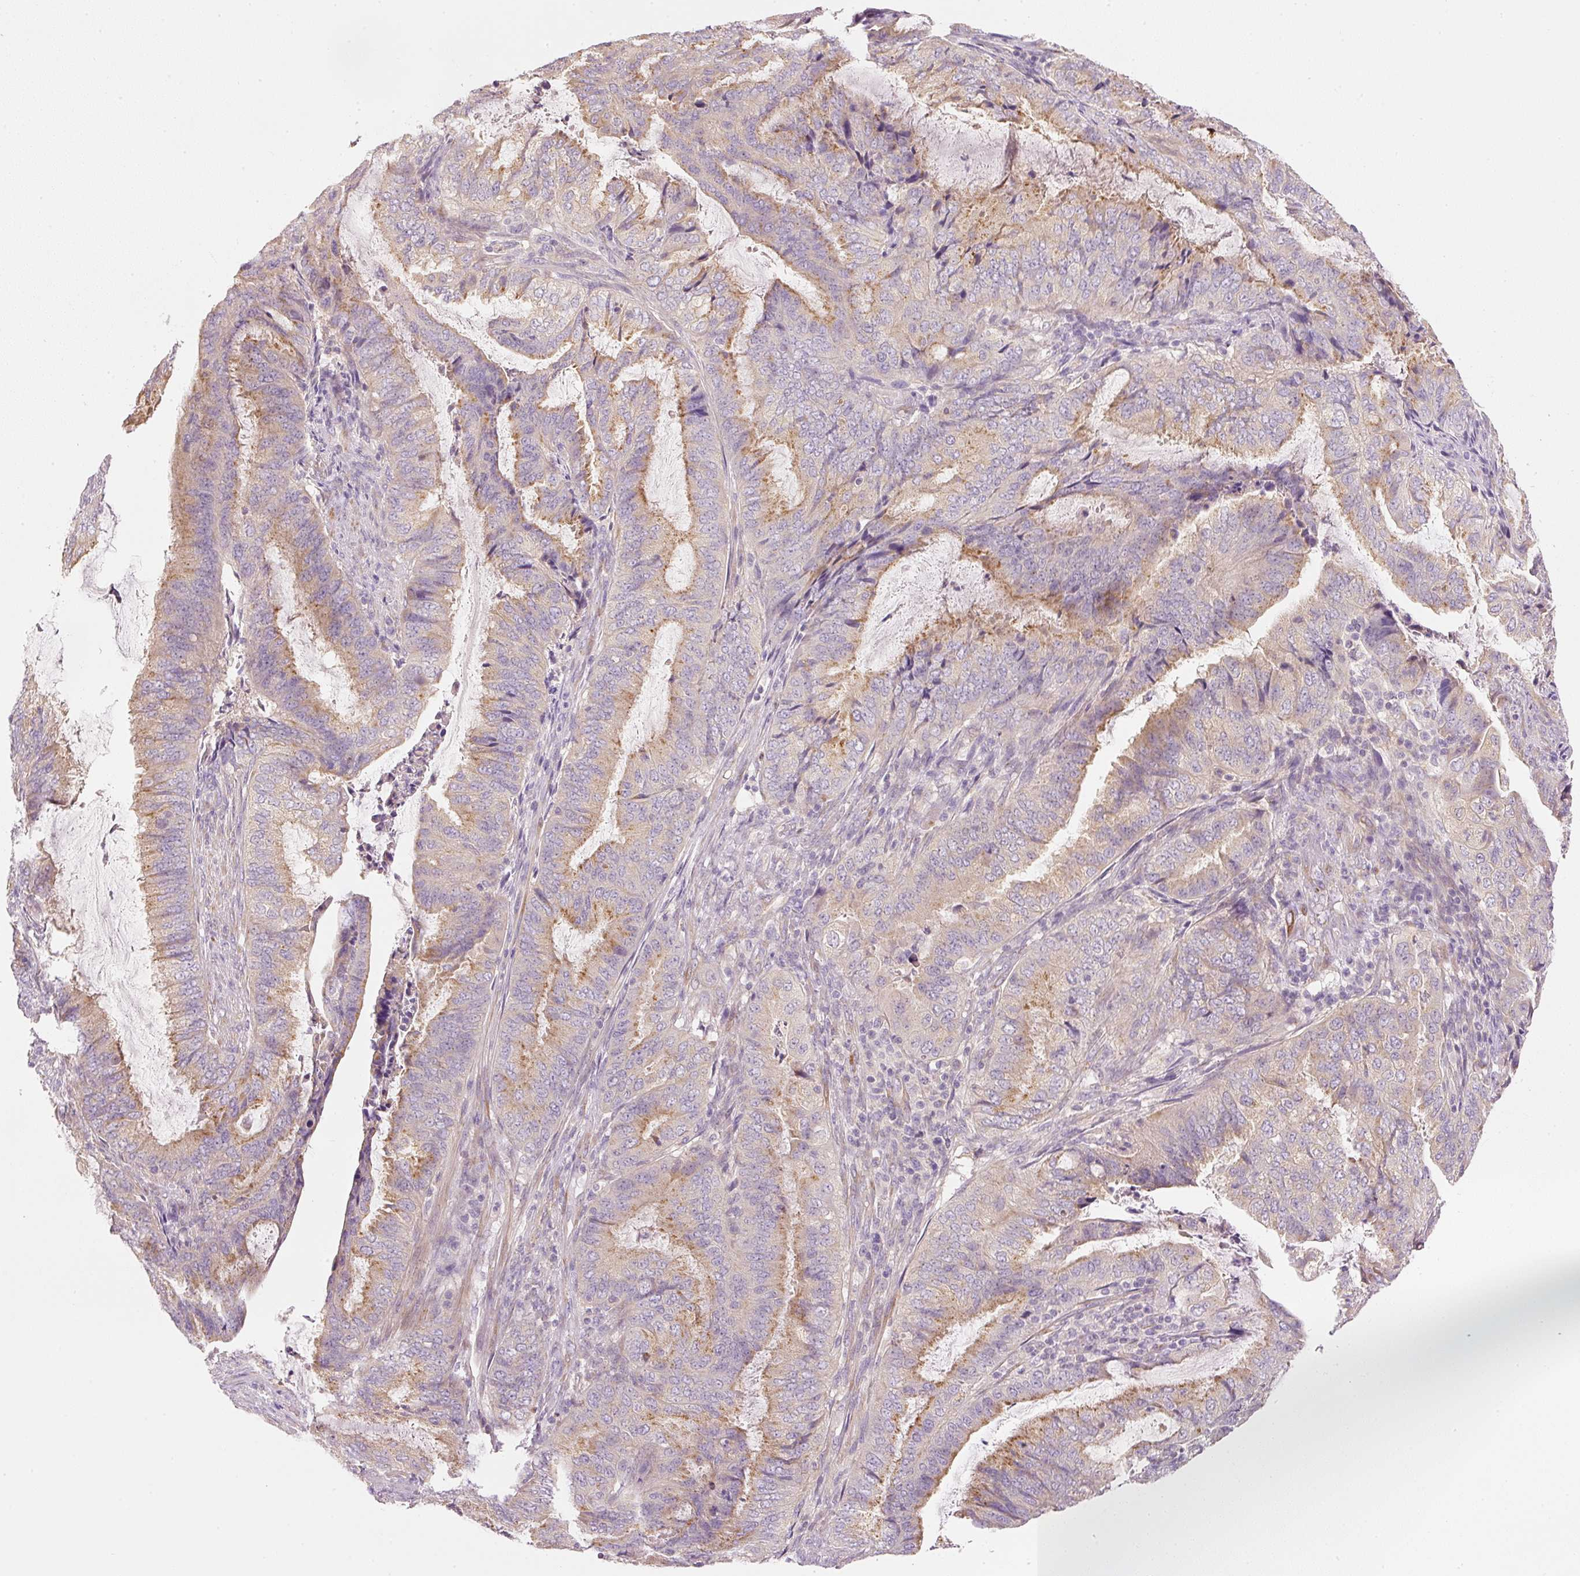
{"staining": {"intensity": "moderate", "quantity": "25%-75%", "location": "cytoplasmic/membranous"}, "tissue": "endometrial cancer", "cell_type": "Tumor cells", "image_type": "cancer", "snomed": [{"axis": "morphology", "description": "Adenocarcinoma, NOS"}, {"axis": "topography", "description": "Endometrium"}], "caption": "Immunohistochemical staining of human endometrial adenocarcinoma demonstrates moderate cytoplasmic/membranous protein staining in about 25%-75% of tumor cells. The staining was performed using DAB to visualize the protein expression in brown, while the nuclei were stained in blue with hematoxylin (Magnification: 20x).", "gene": "RNF167", "patient": {"sex": "female", "age": 51}}